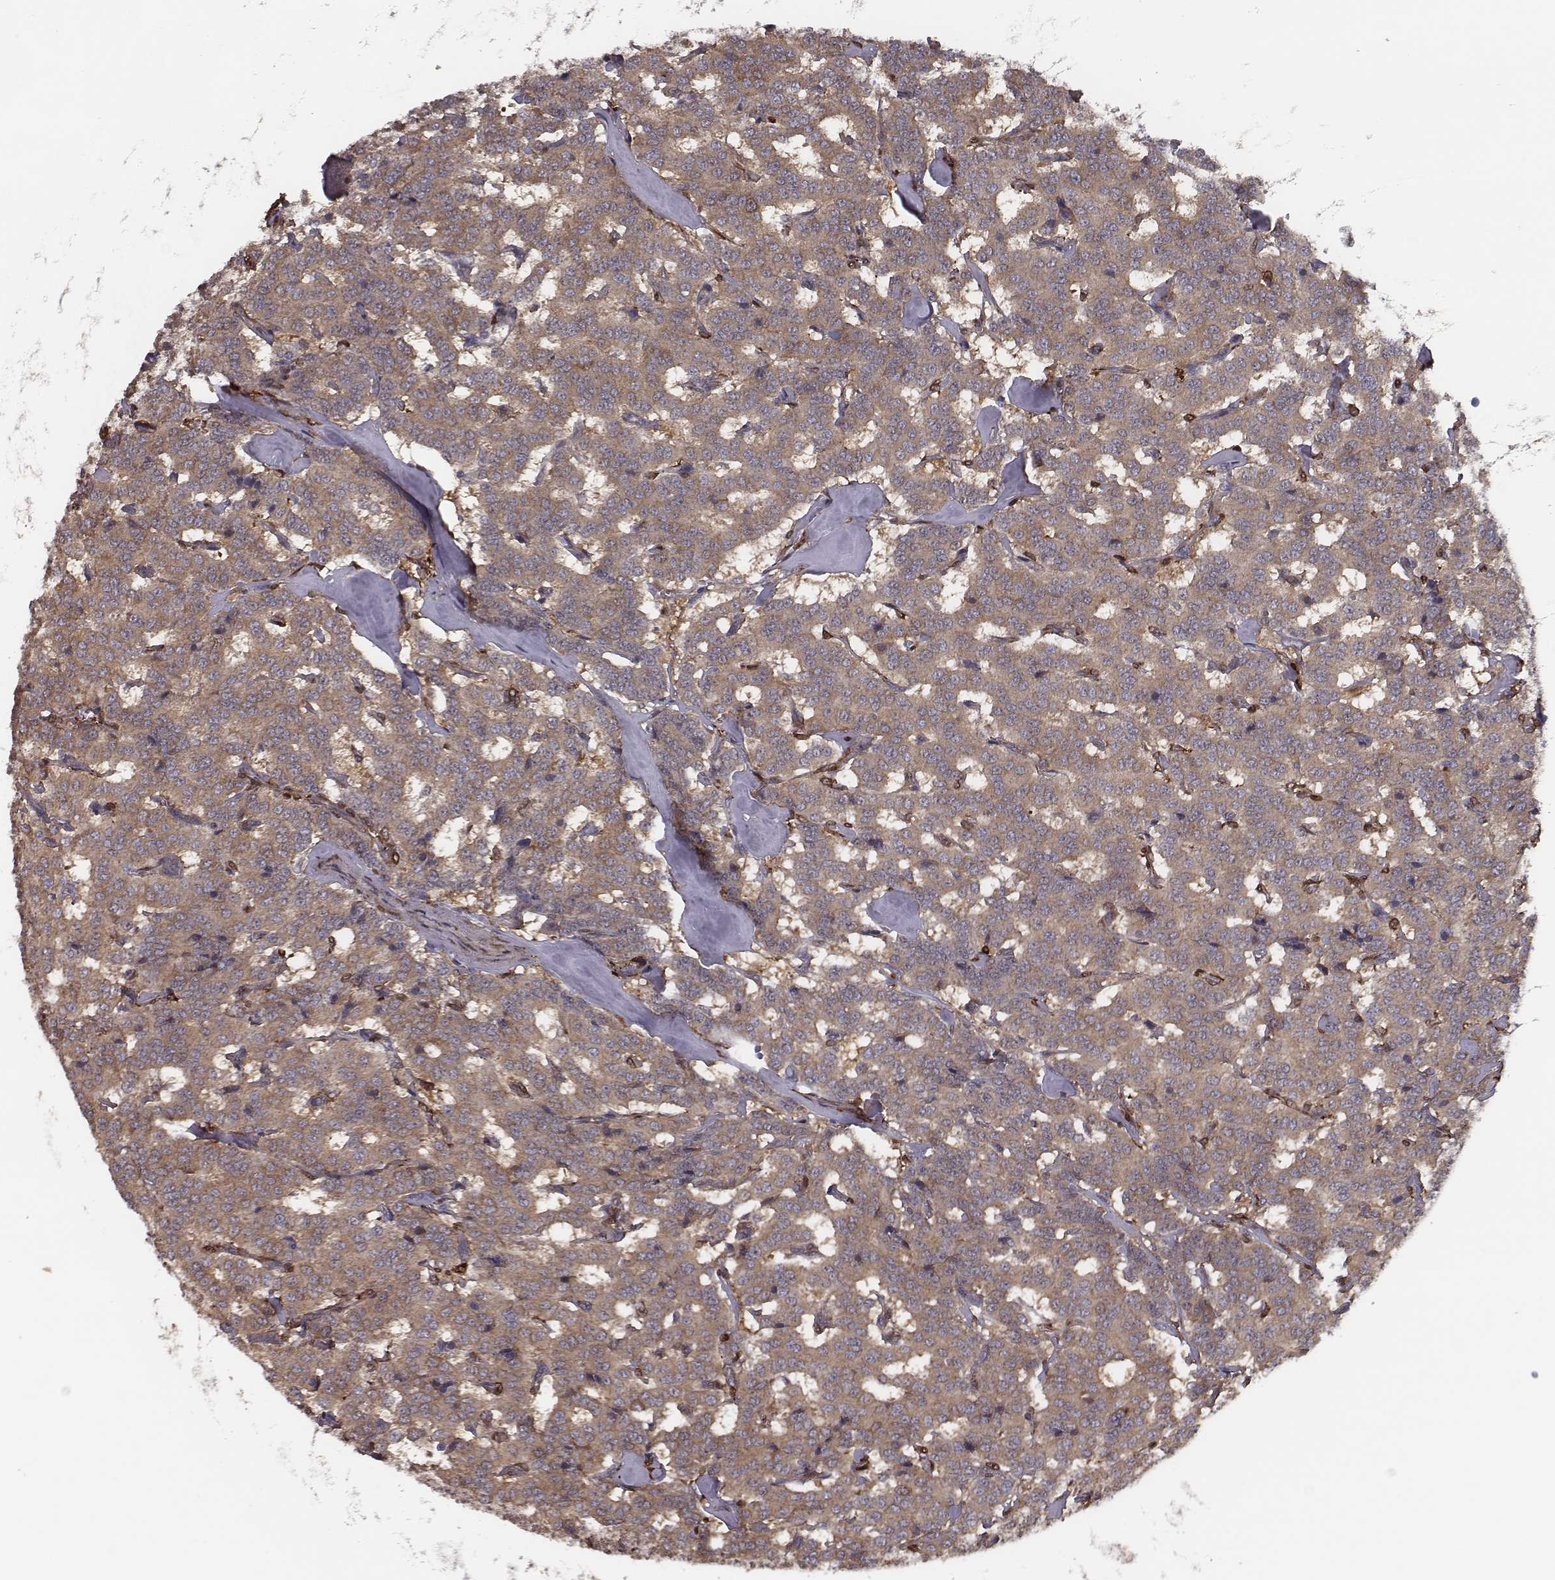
{"staining": {"intensity": "moderate", "quantity": ">75%", "location": "cytoplasmic/membranous"}, "tissue": "carcinoid", "cell_type": "Tumor cells", "image_type": "cancer", "snomed": [{"axis": "morphology", "description": "Carcinoid, malignant, NOS"}, {"axis": "topography", "description": "Lung"}], "caption": "Brown immunohistochemical staining in human carcinoid demonstrates moderate cytoplasmic/membranous staining in about >75% of tumor cells. The protein of interest is stained brown, and the nuclei are stained in blue (DAB IHC with brightfield microscopy, high magnification).", "gene": "ISYNA1", "patient": {"sex": "female", "age": 46}}